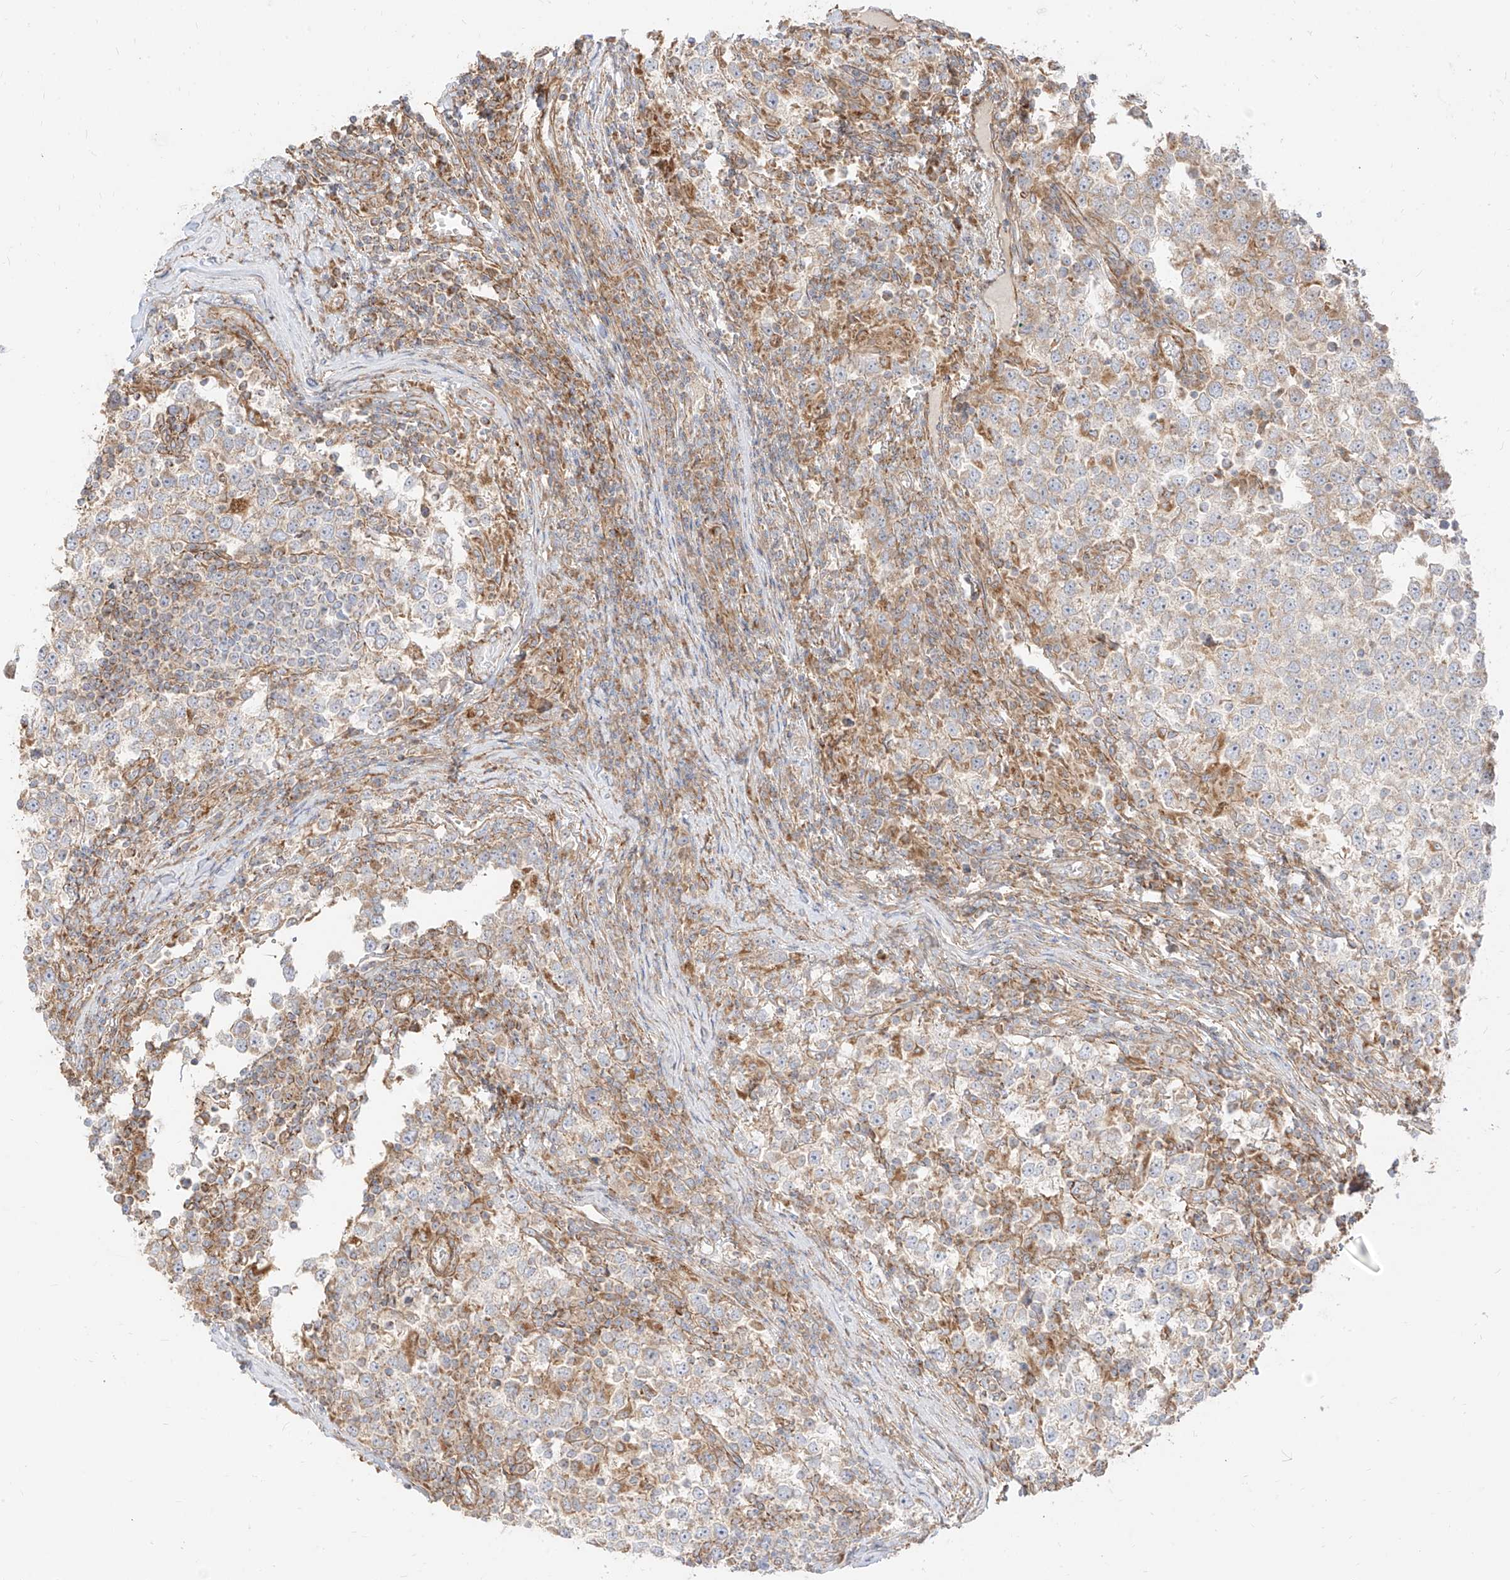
{"staining": {"intensity": "moderate", "quantity": "<25%", "location": "cytoplasmic/membranous"}, "tissue": "testis cancer", "cell_type": "Tumor cells", "image_type": "cancer", "snomed": [{"axis": "morphology", "description": "Seminoma, NOS"}, {"axis": "topography", "description": "Testis"}], "caption": "The histopathology image exhibits immunohistochemical staining of testis cancer (seminoma). There is moderate cytoplasmic/membranous staining is present in approximately <25% of tumor cells.", "gene": "PLCL1", "patient": {"sex": "male", "age": 65}}